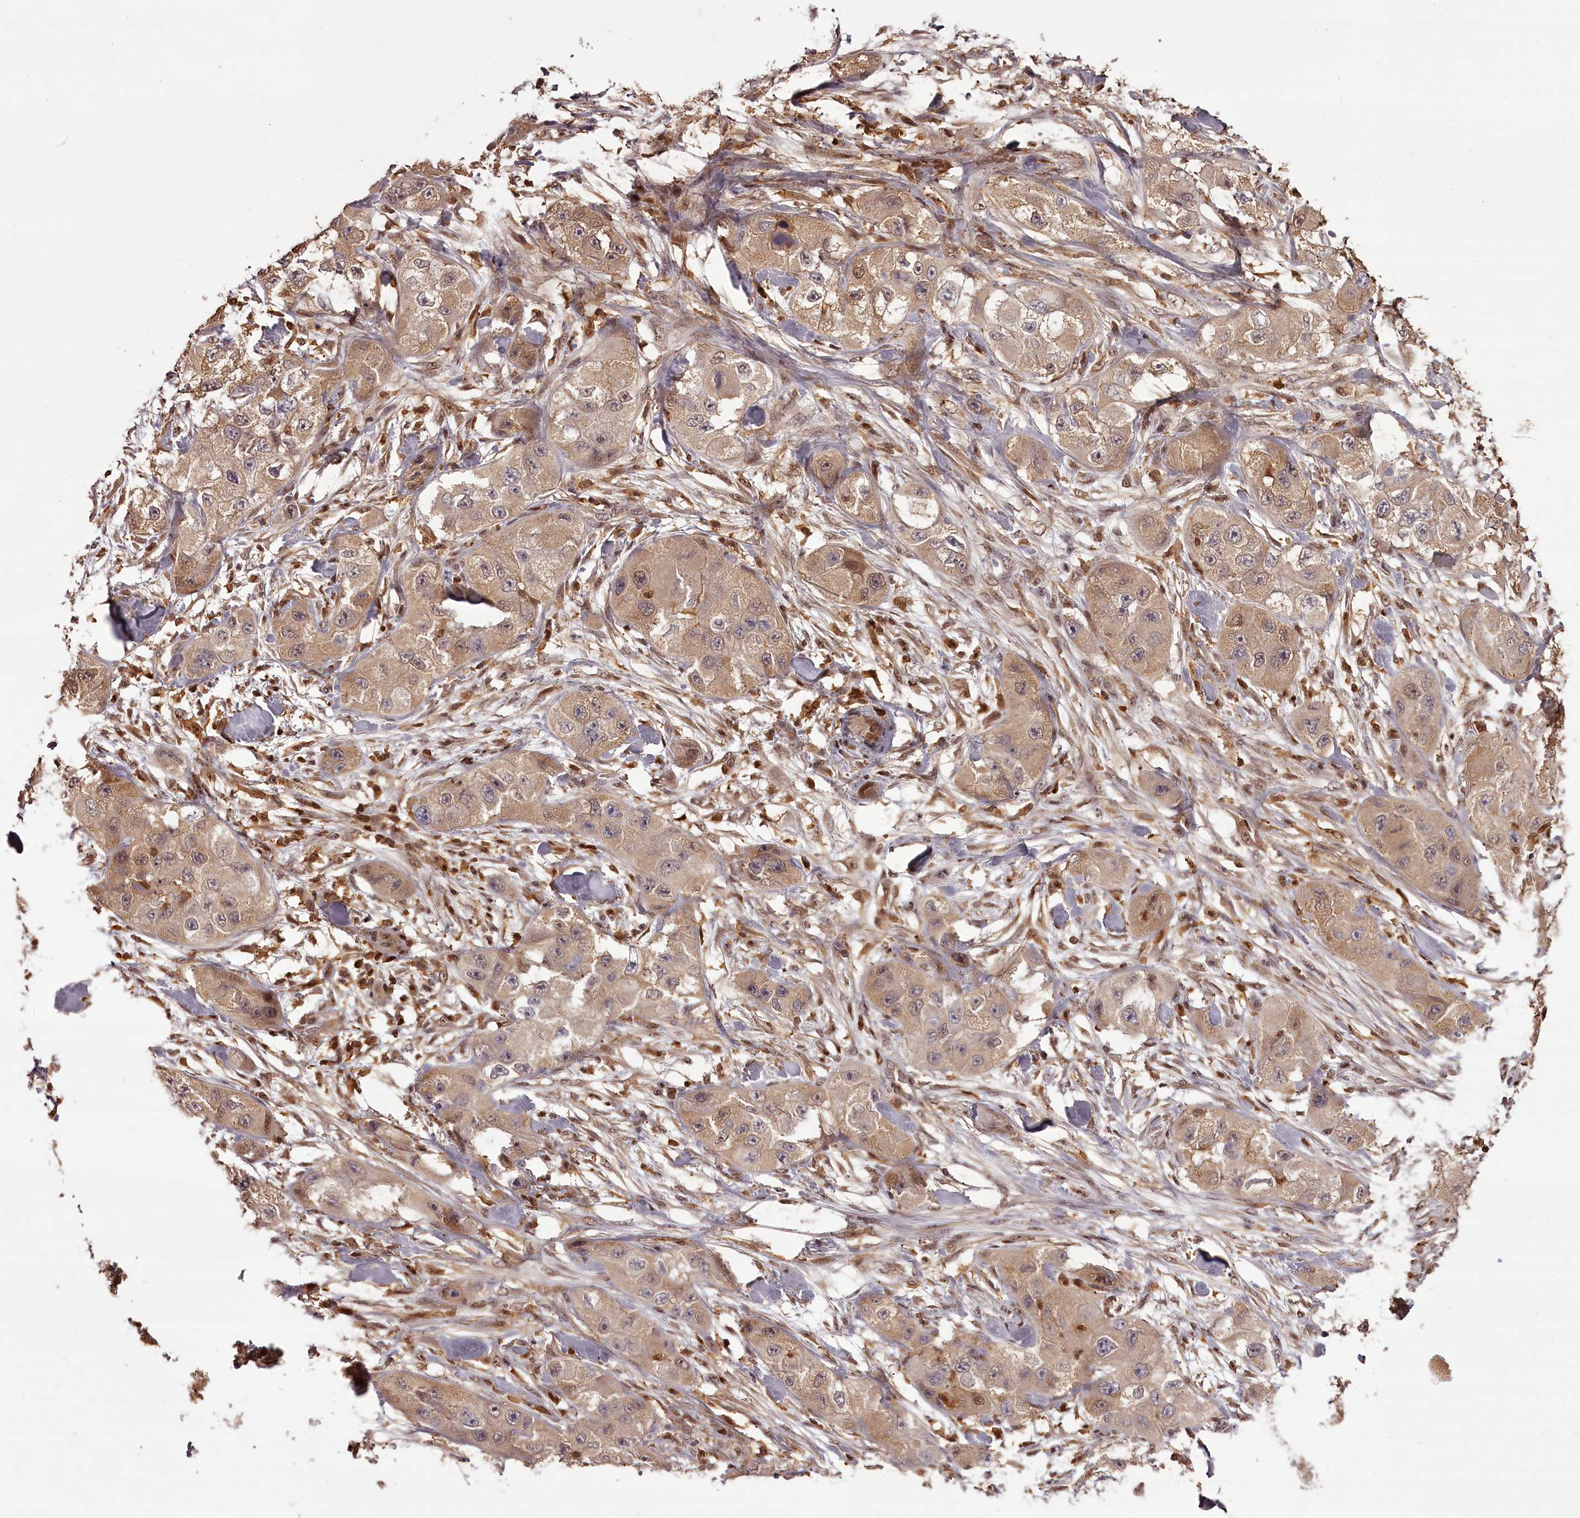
{"staining": {"intensity": "weak", "quantity": ">75%", "location": "cytoplasmic/membranous"}, "tissue": "skin cancer", "cell_type": "Tumor cells", "image_type": "cancer", "snomed": [{"axis": "morphology", "description": "Squamous cell carcinoma, NOS"}, {"axis": "topography", "description": "Skin"}, {"axis": "topography", "description": "Subcutis"}], "caption": "About >75% of tumor cells in human skin cancer show weak cytoplasmic/membranous protein positivity as visualized by brown immunohistochemical staining.", "gene": "NPRL2", "patient": {"sex": "male", "age": 73}}